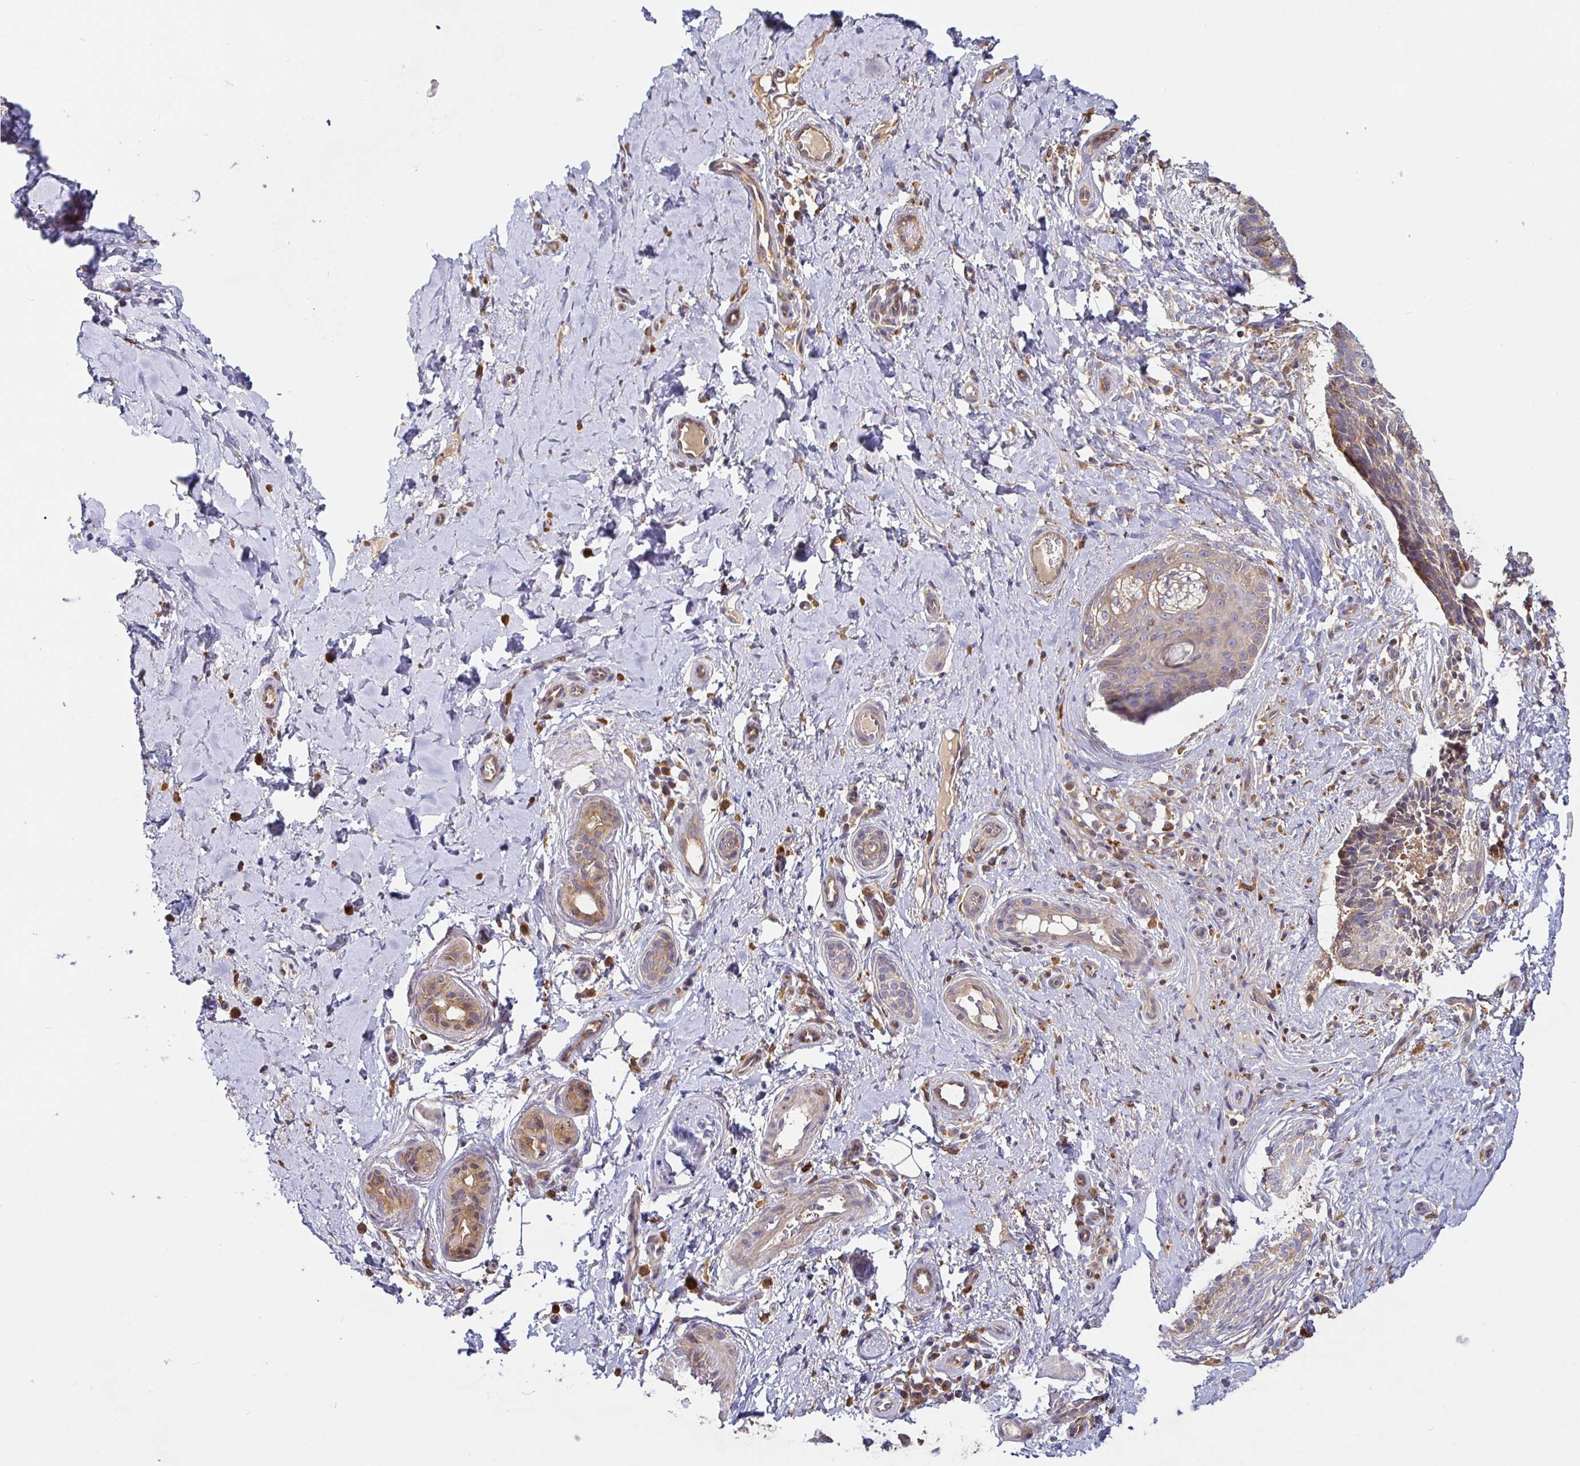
{"staining": {"intensity": "weak", "quantity": "25%-75%", "location": "cytoplasmic/membranous"}, "tissue": "skin cancer", "cell_type": "Tumor cells", "image_type": "cancer", "snomed": [{"axis": "morphology", "description": "Basal cell carcinoma"}, {"axis": "topography", "description": "Skin"}], "caption": "Basal cell carcinoma (skin) stained for a protein exhibits weak cytoplasmic/membranous positivity in tumor cells. Ihc stains the protein in brown and the nuclei are stained blue.", "gene": "SNX8", "patient": {"sex": "male", "age": 89}}